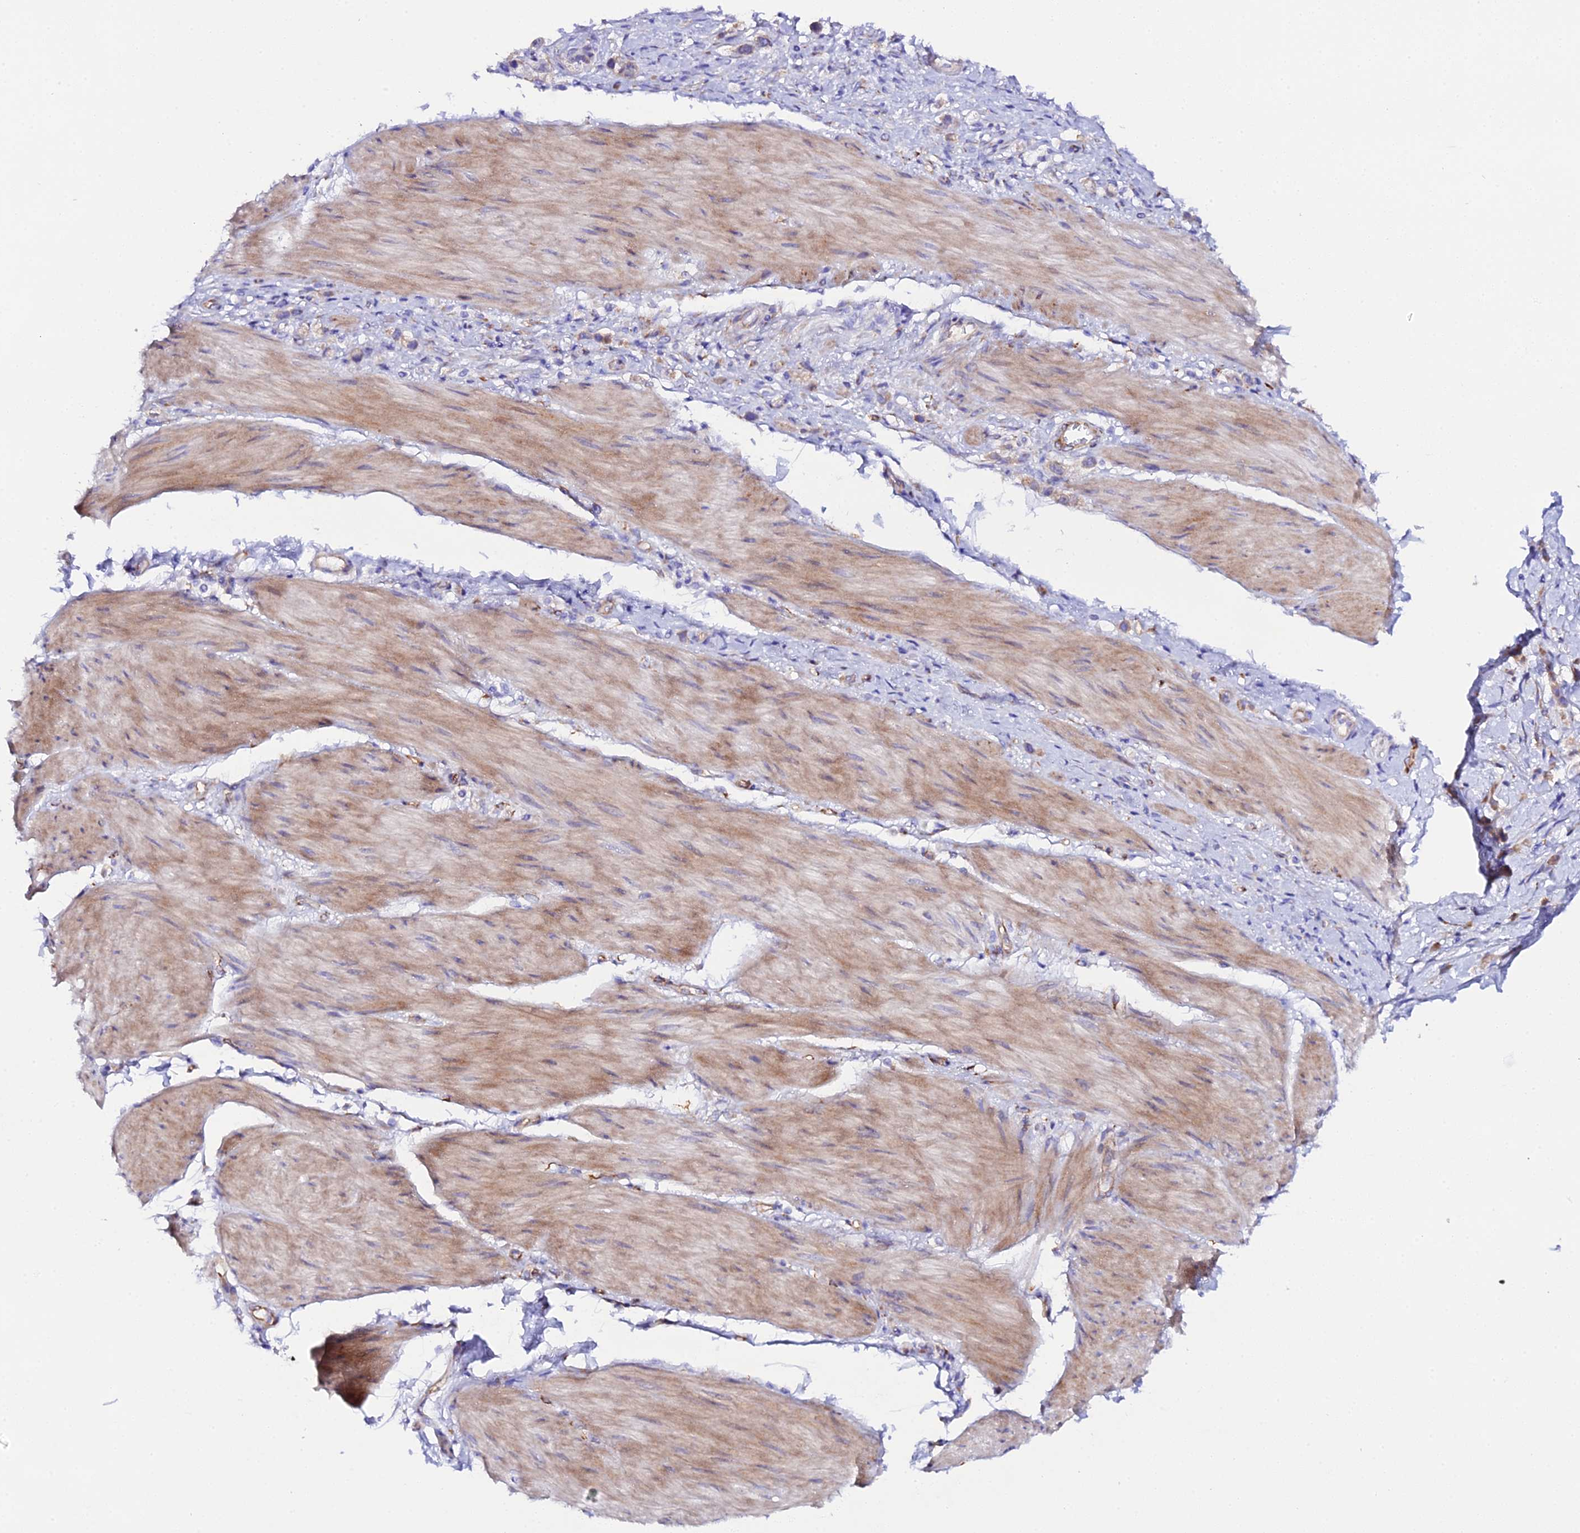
{"staining": {"intensity": "moderate", "quantity": ">75%", "location": "cytoplasmic/membranous"}, "tissue": "stomach cancer", "cell_type": "Tumor cells", "image_type": "cancer", "snomed": [{"axis": "morphology", "description": "Adenocarcinoma, NOS"}, {"axis": "topography", "description": "Stomach"}], "caption": "A brown stain labels moderate cytoplasmic/membranous staining of a protein in stomach adenocarcinoma tumor cells.", "gene": "CFAP45", "patient": {"sex": "female", "age": 65}}